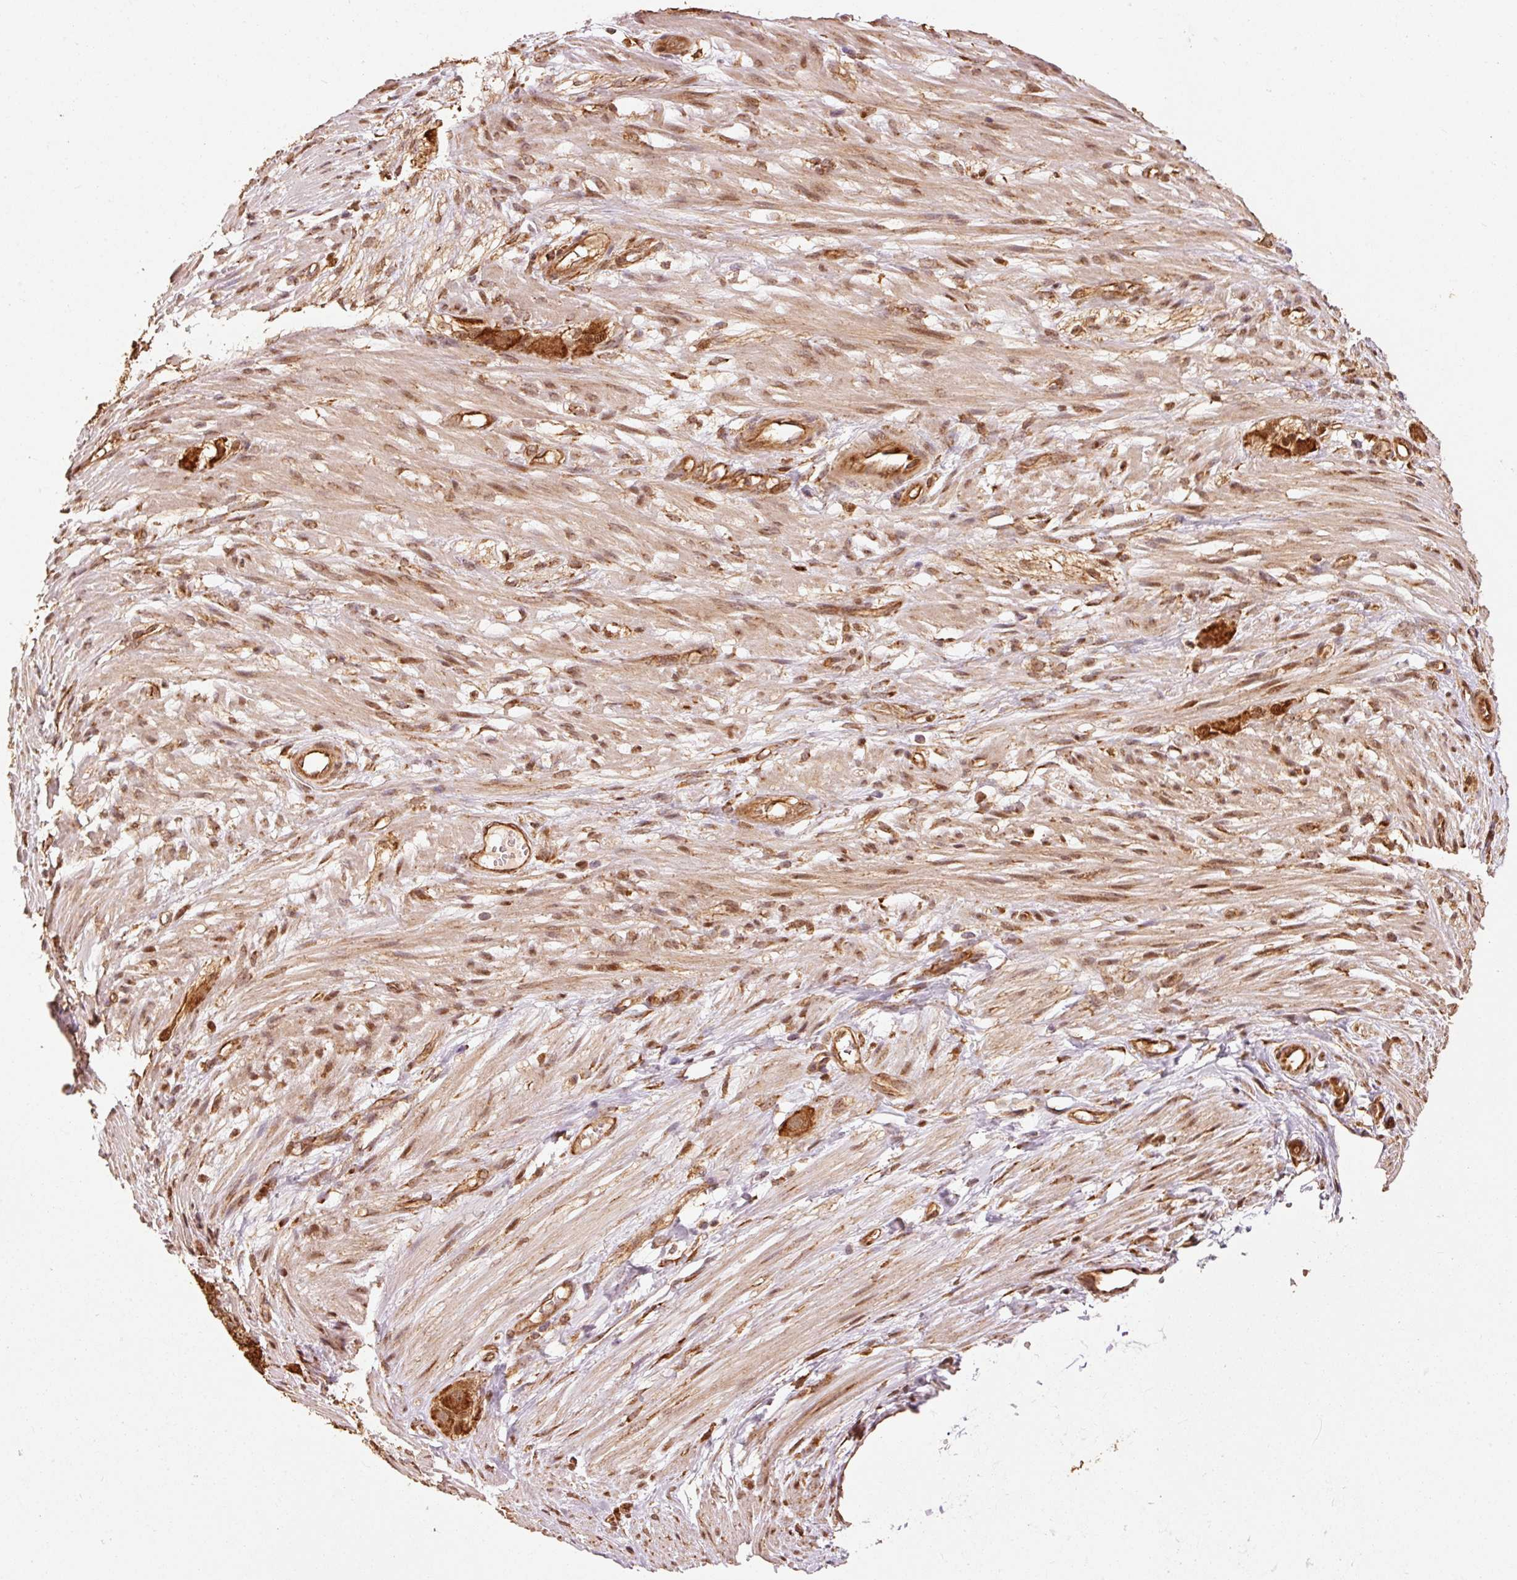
{"staining": {"intensity": "strong", "quantity": ">75%", "location": "cytoplasmic/membranous"}, "tissue": "ovarian cancer", "cell_type": "Tumor cells", "image_type": "cancer", "snomed": [{"axis": "morphology", "description": "Carcinoma, endometroid"}, {"axis": "topography", "description": "Appendix"}, {"axis": "topography", "description": "Ovary"}], "caption": "Ovarian cancer (endometroid carcinoma) stained for a protein exhibits strong cytoplasmic/membranous positivity in tumor cells. (DAB (3,3'-diaminobenzidine) IHC with brightfield microscopy, high magnification).", "gene": "MRPL16", "patient": {"sex": "female", "age": 42}}